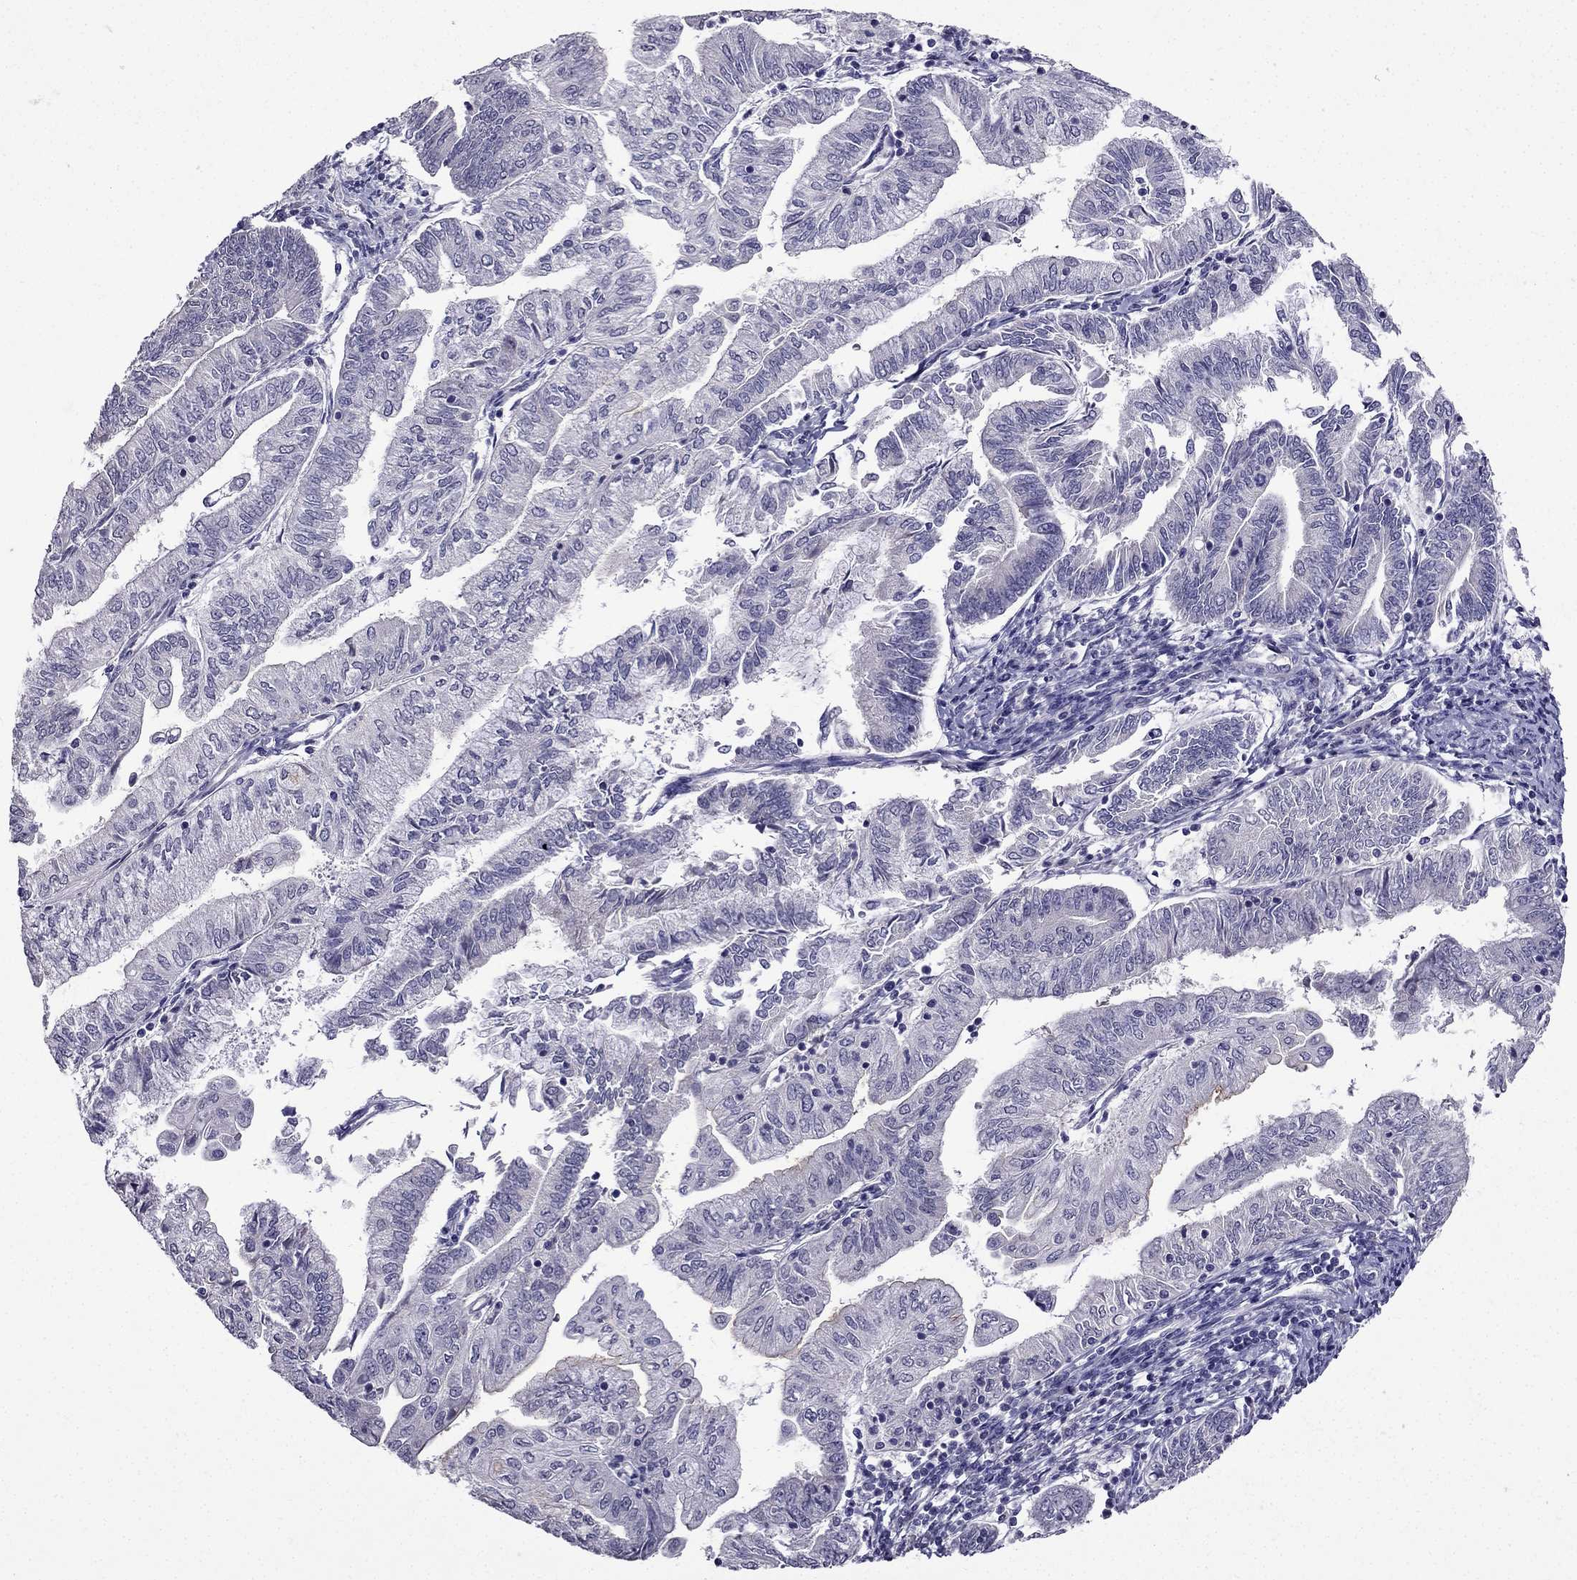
{"staining": {"intensity": "negative", "quantity": "none", "location": "none"}, "tissue": "endometrial cancer", "cell_type": "Tumor cells", "image_type": "cancer", "snomed": [{"axis": "morphology", "description": "Adenocarcinoma, NOS"}, {"axis": "topography", "description": "Endometrium"}], "caption": "An image of endometrial cancer stained for a protein demonstrates no brown staining in tumor cells. (Brightfield microscopy of DAB (3,3'-diaminobenzidine) immunohistochemistry at high magnification).", "gene": "DUSP15", "patient": {"sex": "female", "age": 55}}